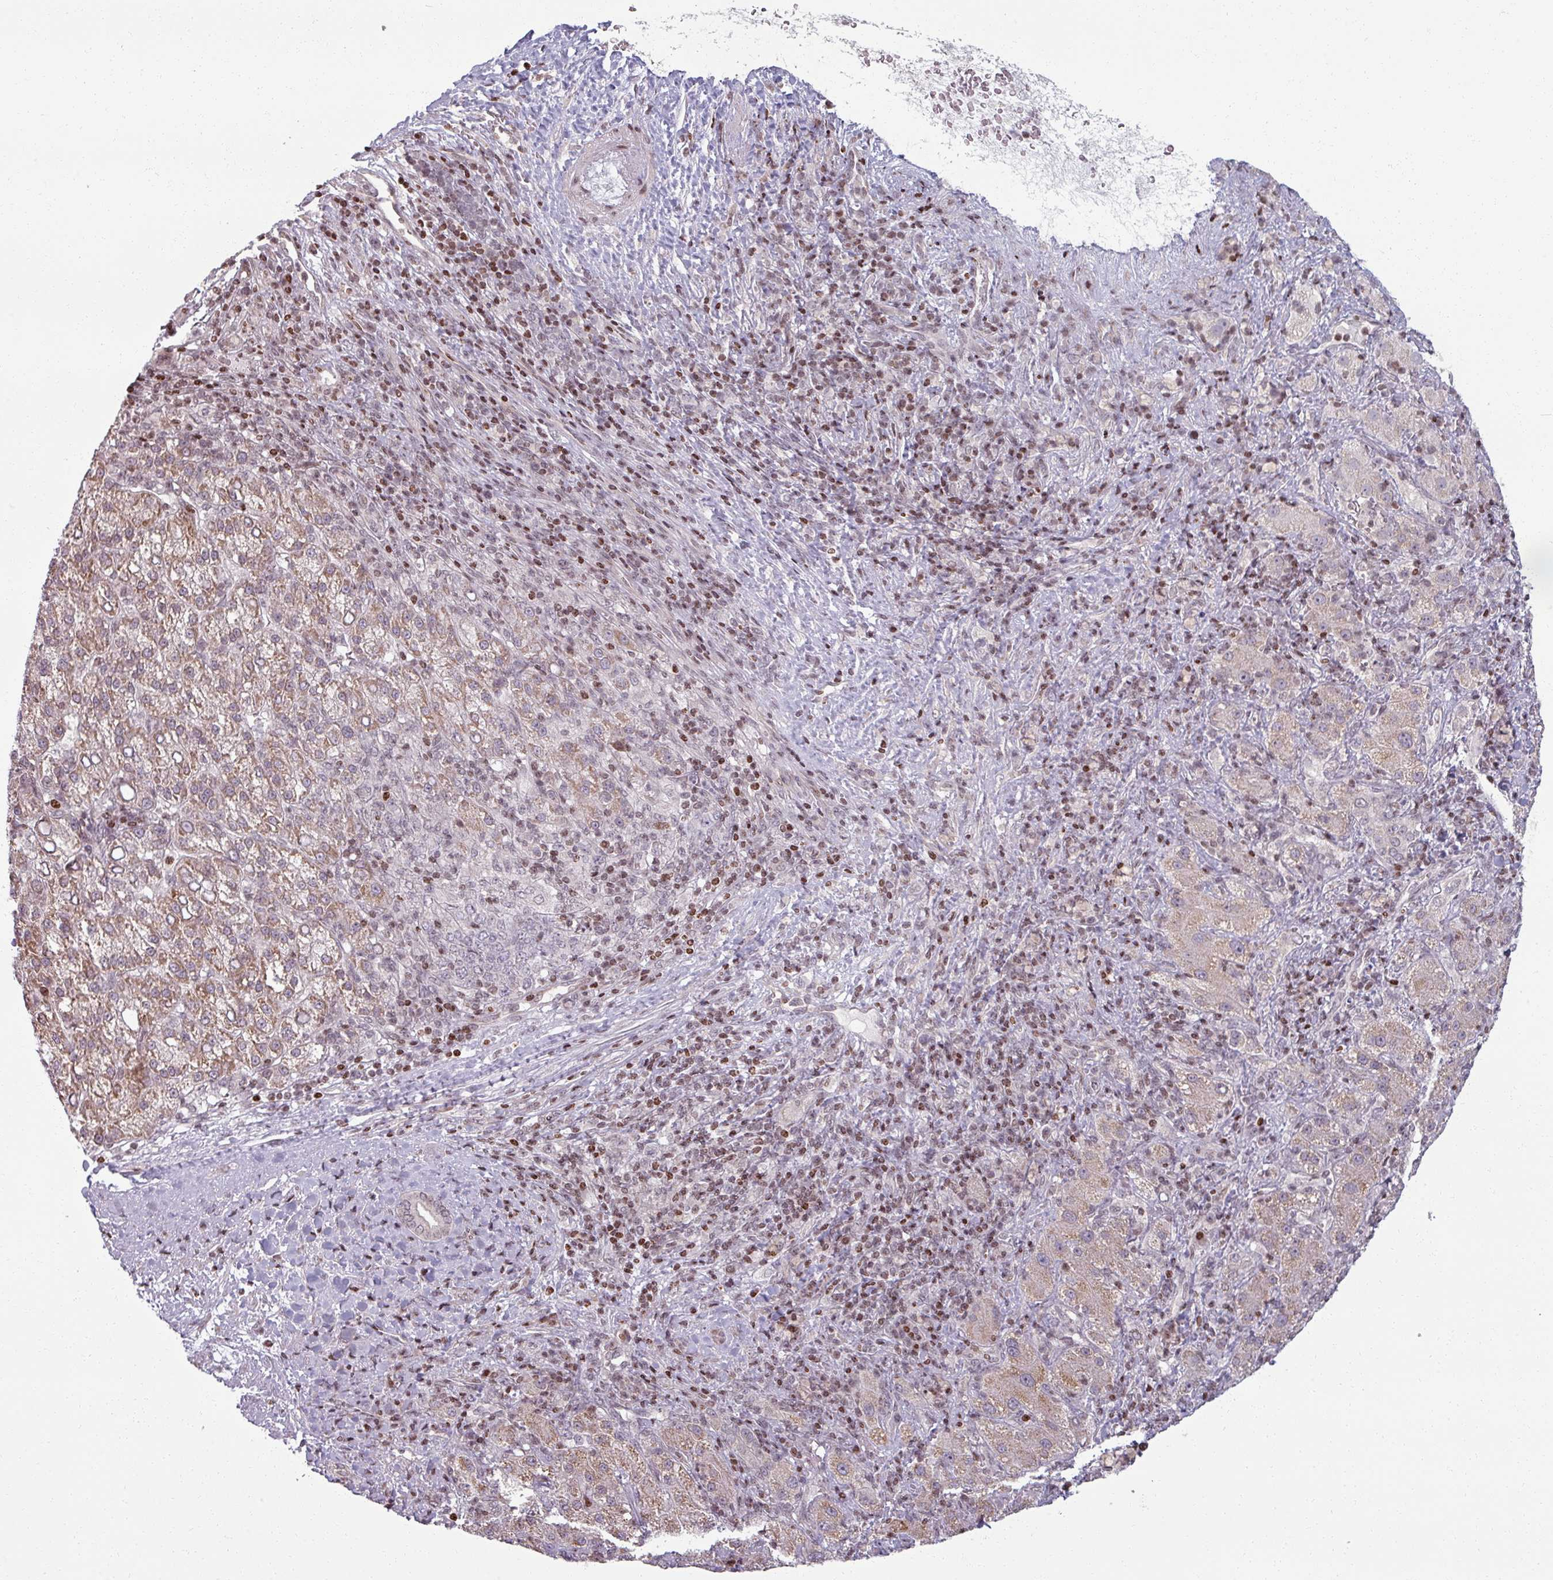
{"staining": {"intensity": "weak", "quantity": ">75%", "location": "cytoplasmic/membranous"}, "tissue": "liver cancer", "cell_type": "Tumor cells", "image_type": "cancer", "snomed": [{"axis": "morphology", "description": "Carcinoma, Hepatocellular, NOS"}, {"axis": "topography", "description": "Liver"}], "caption": "The immunohistochemical stain labels weak cytoplasmic/membranous staining in tumor cells of liver cancer (hepatocellular carcinoma) tissue.", "gene": "NCOR1", "patient": {"sex": "female", "age": 58}}